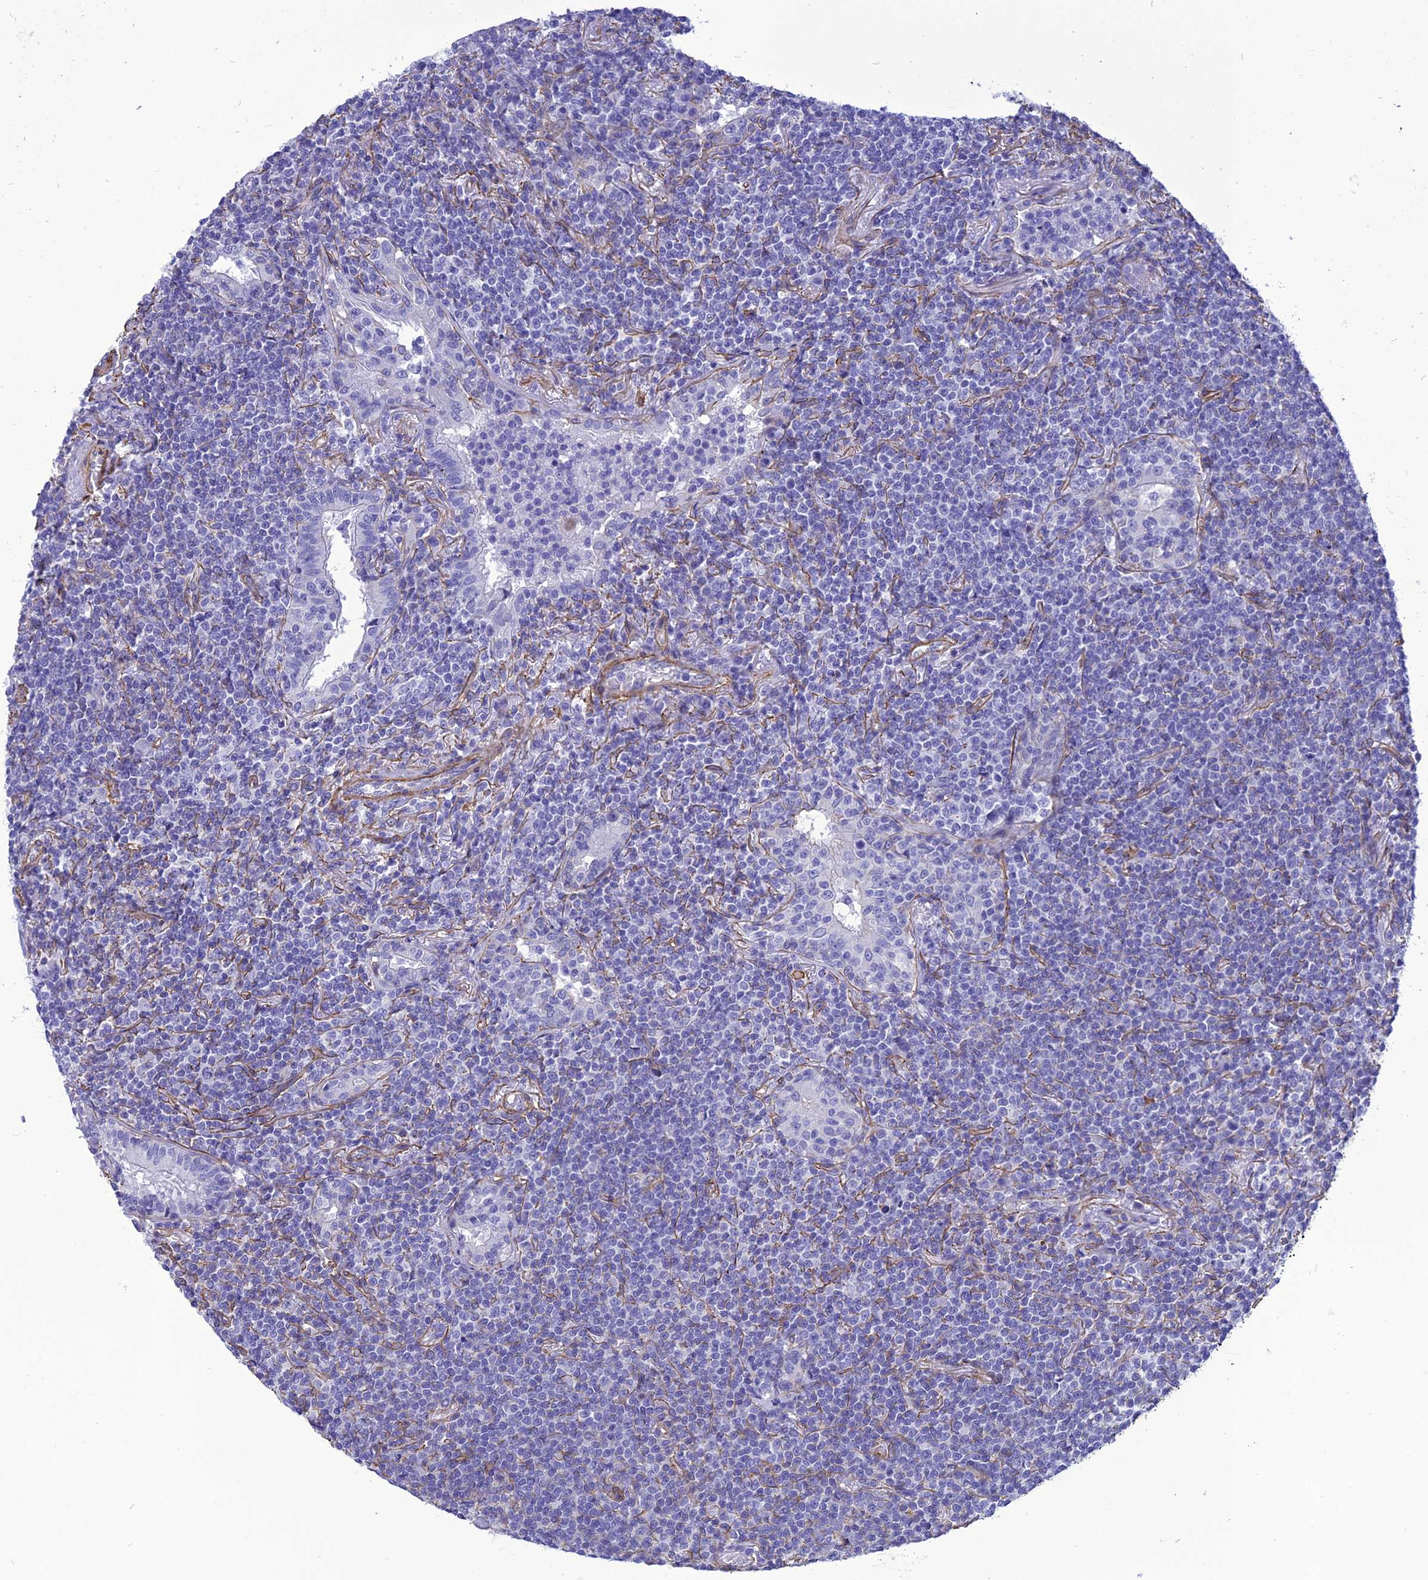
{"staining": {"intensity": "negative", "quantity": "none", "location": "none"}, "tissue": "lymphoma", "cell_type": "Tumor cells", "image_type": "cancer", "snomed": [{"axis": "morphology", "description": "Malignant lymphoma, non-Hodgkin's type, Low grade"}, {"axis": "topography", "description": "Lung"}], "caption": "Image shows no protein positivity in tumor cells of lymphoma tissue.", "gene": "NKD1", "patient": {"sex": "female", "age": 71}}